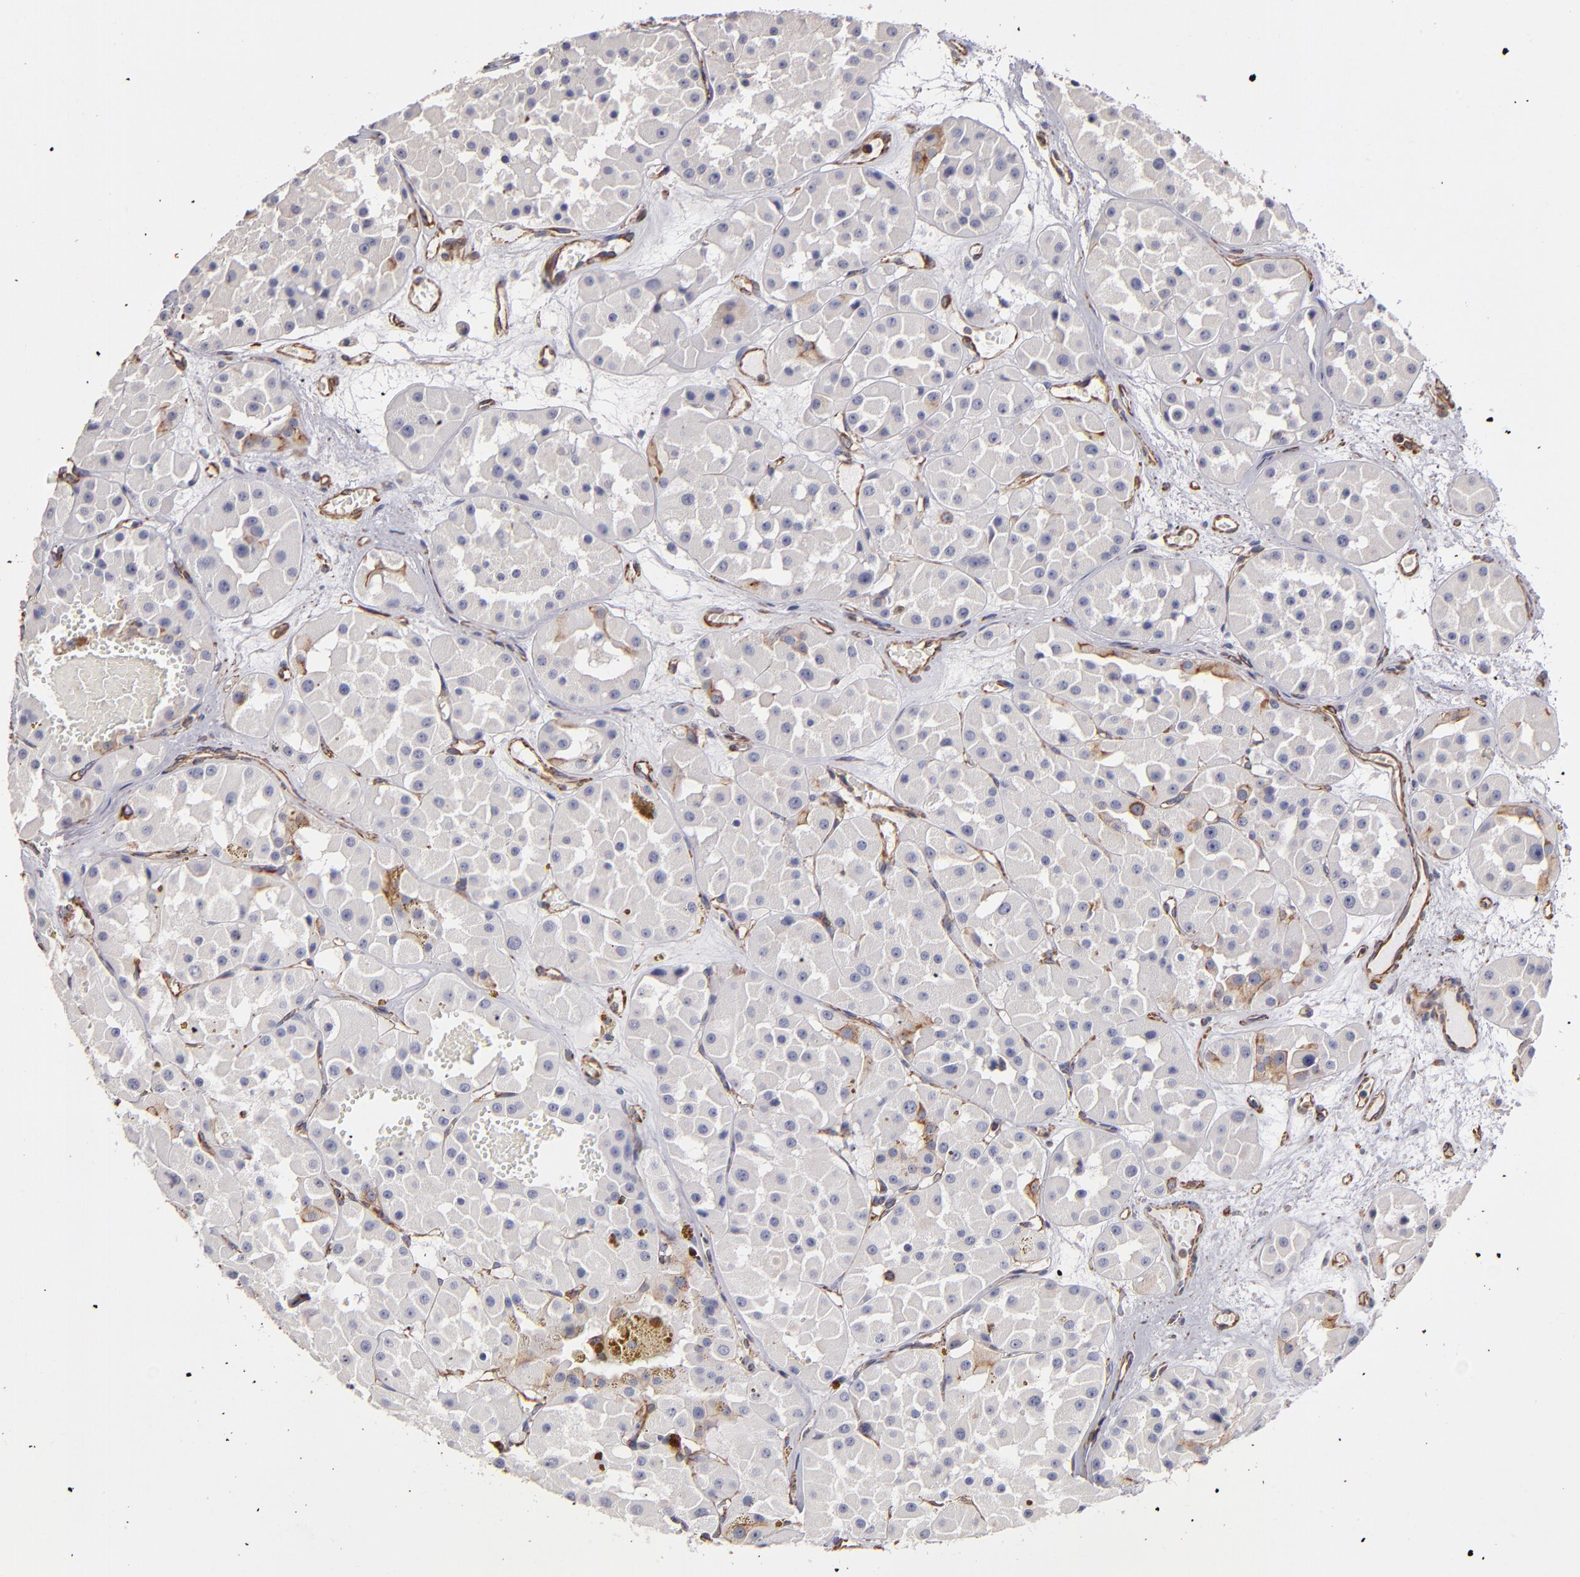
{"staining": {"intensity": "negative", "quantity": "none", "location": "none"}, "tissue": "renal cancer", "cell_type": "Tumor cells", "image_type": "cancer", "snomed": [{"axis": "morphology", "description": "Adenocarcinoma, uncertain malignant potential"}, {"axis": "topography", "description": "Kidney"}], "caption": "An image of adenocarcinoma,  uncertain malignant potential (renal) stained for a protein displays no brown staining in tumor cells.", "gene": "ABCC1", "patient": {"sex": "male", "age": 63}}